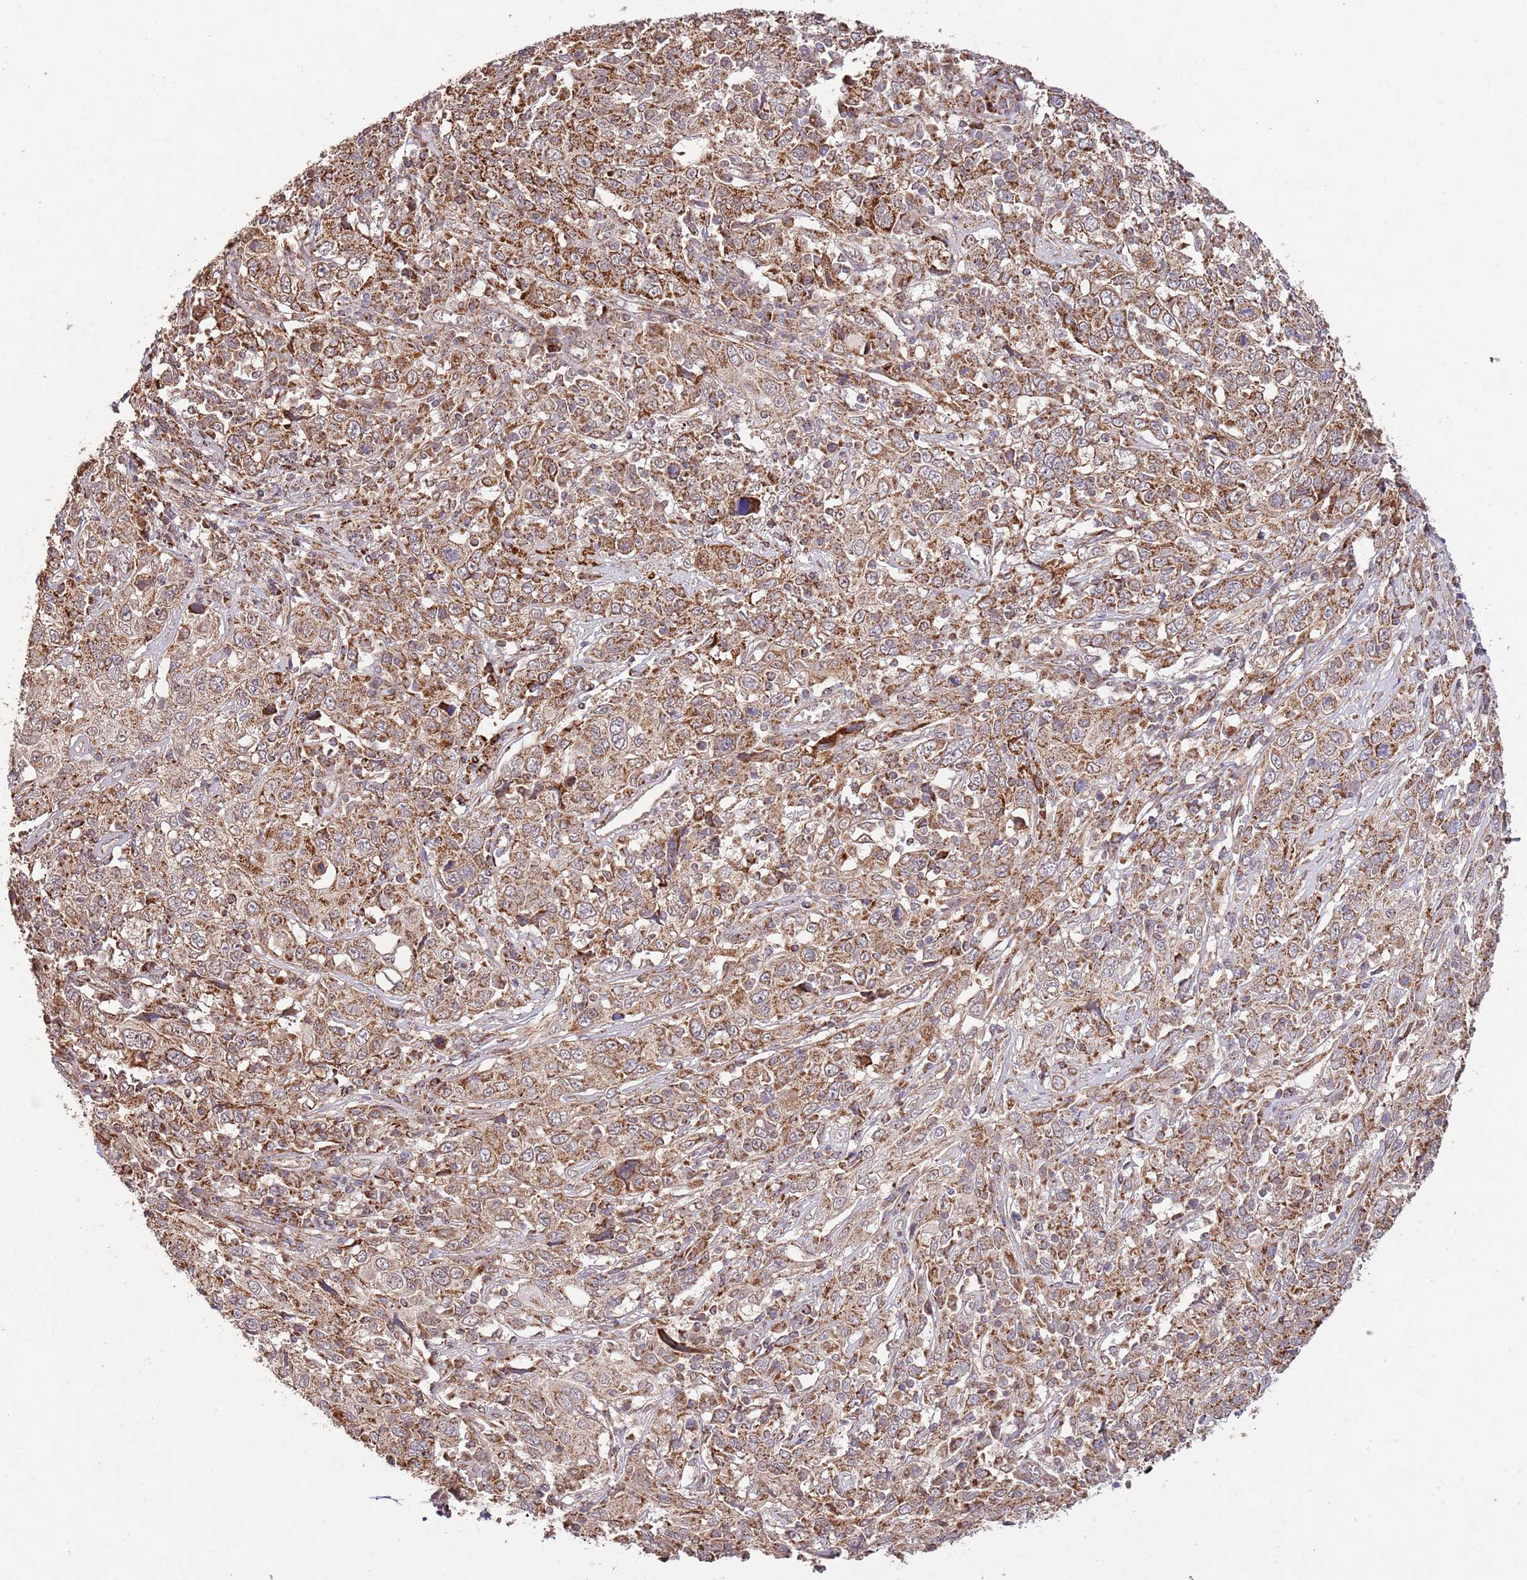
{"staining": {"intensity": "moderate", "quantity": ">75%", "location": "cytoplasmic/membranous"}, "tissue": "cervical cancer", "cell_type": "Tumor cells", "image_type": "cancer", "snomed": [{"axis": "morphology", "description": "Squamous cell carcinoma, NOS"}, {"axis": "topography", "description": "Cervix"}], "caption": "The immunohistochemical stain labels moderate cytoplasmic/membranous staining in tumor cells of cervical cancer (squamous cell carcinoma) tissue.", "gene": "IVD", "patient": {"sex": "female", "age": 46}}